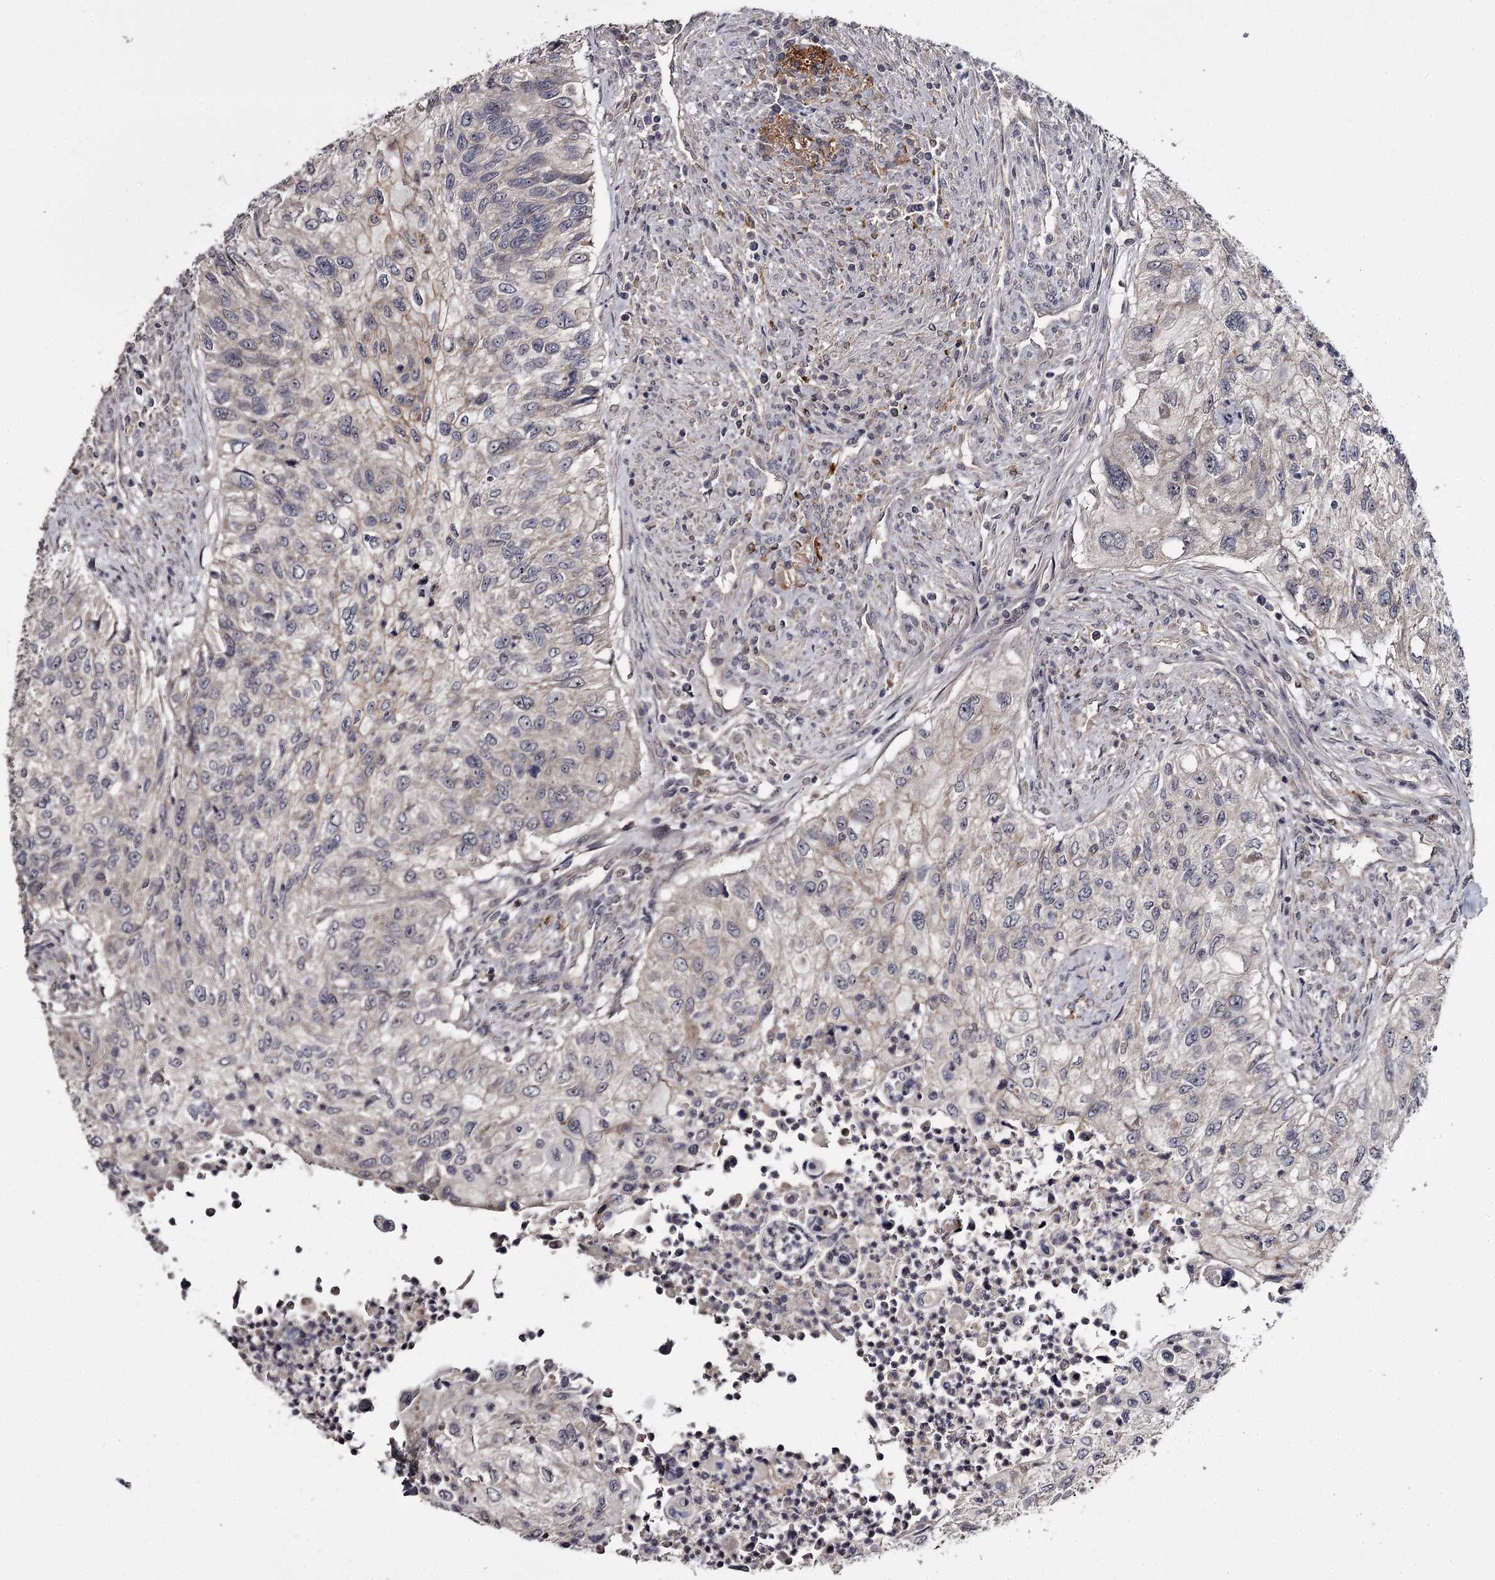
{"staining": {"intensity": "negative", "quantity": "none", "location": "none"}, "tissue": "urothelial cancer", "cell_type": "Tumor cells", "image_type": "cancer", "snomed": [{"axis": "morphology", "description": "Urothelial carcinoma, High grade"}, {"axis": "topography", "description": "Urinary bladder"}], "caption": "Immunohistochemistry (IHC) image of human urothelial cancer stained for a protein (brown), which exhibits no staining in tumor cells.", "gene": "CWF19L2", "patient": {"sex": "female", "age": 60}}